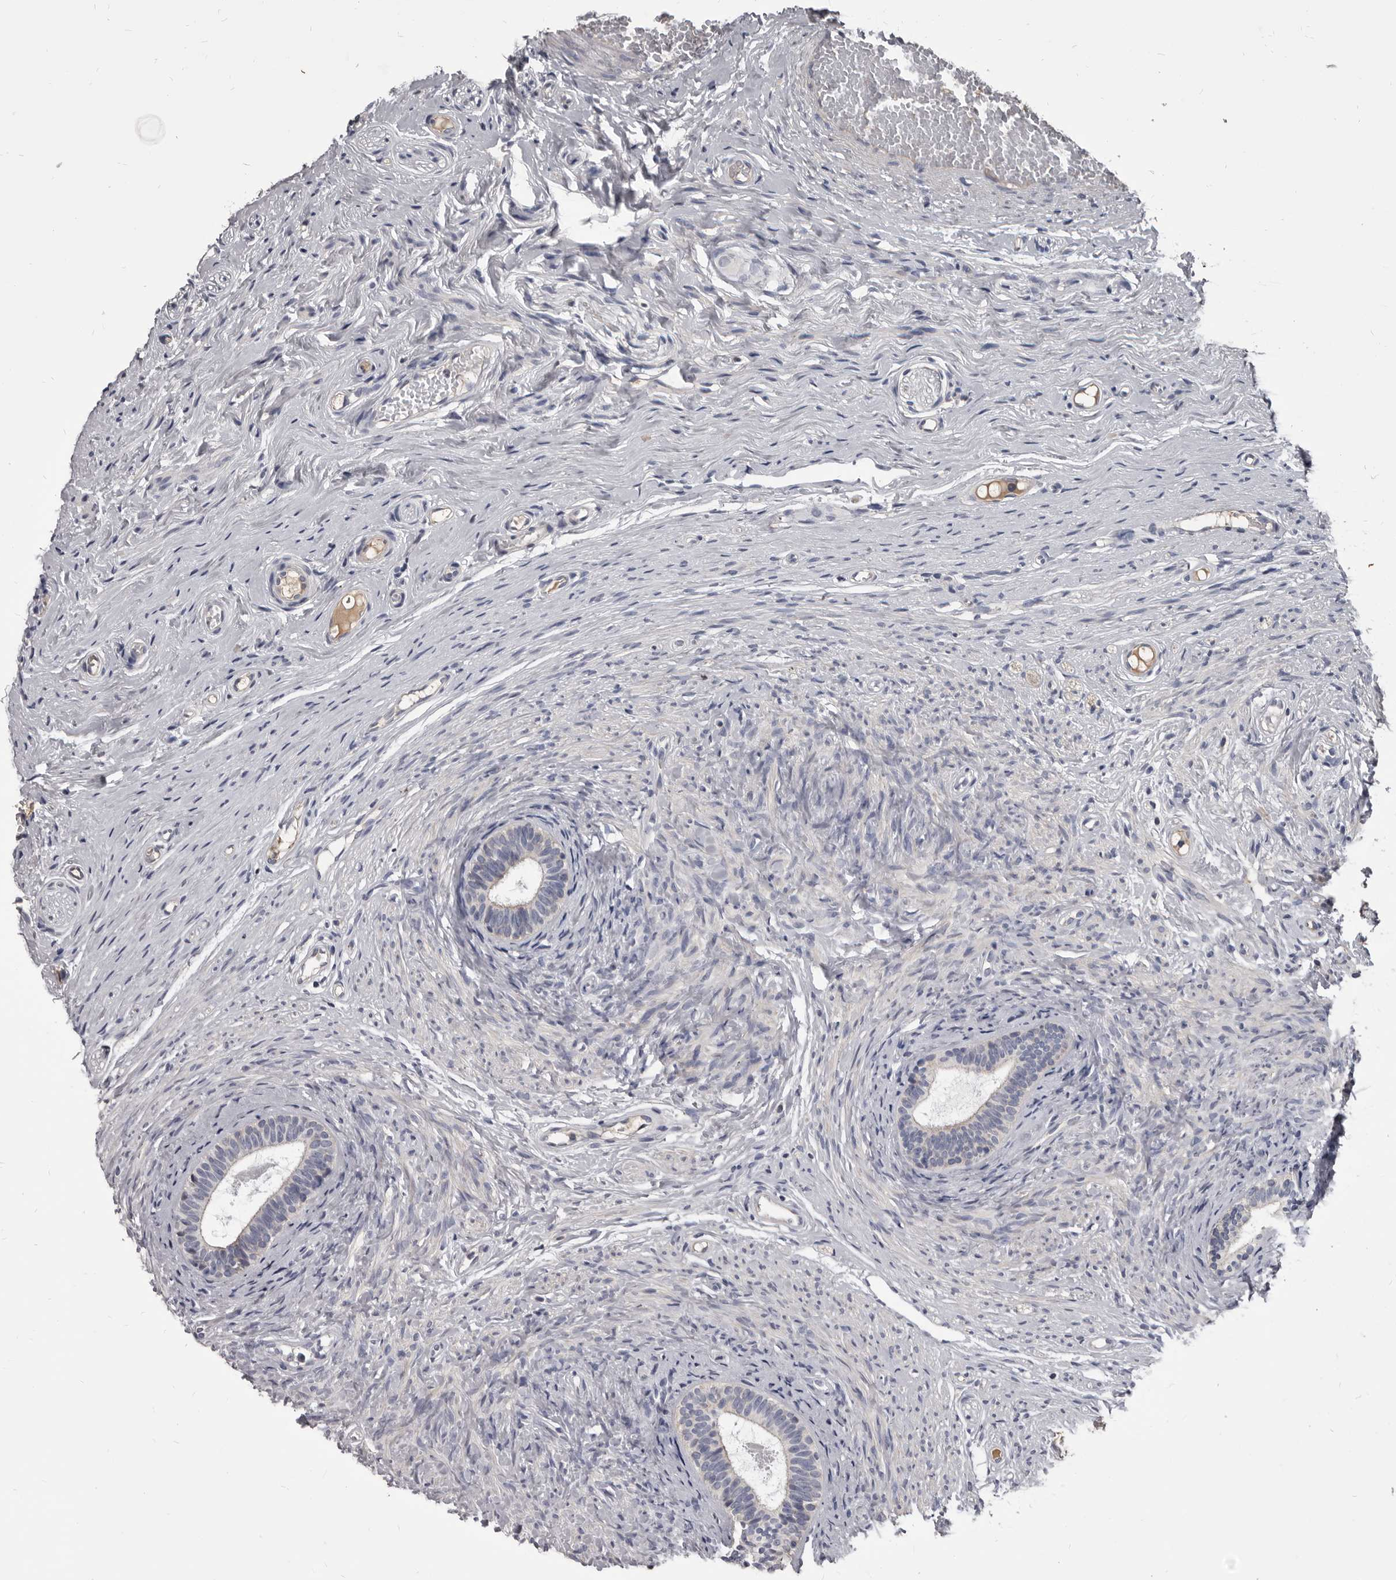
{"staining": {"intensity": "negative", "quantity": "none", "location": "none"}, "tissue": "epididymis", "cell_type": "Glandular cells", "image_type": "normal", "snomed": [{"axis": "morphology", "description": "Normal tissue, NOS"}, {"axis": "topography", "description": "Epididymis"}], "caption": "IHC photomicrograph of normal epididymis: epididymis stained with DAB shows no significant protein staining in glandular cells. Brightfield microscopy of IHC stained with DAB (3,3'-diaminobenzidine) (brown) and hematoxylin (blue), captured at high magnification.", "gene": "ALDH5A1", "patient": {"sex": "male", "age": 9}}